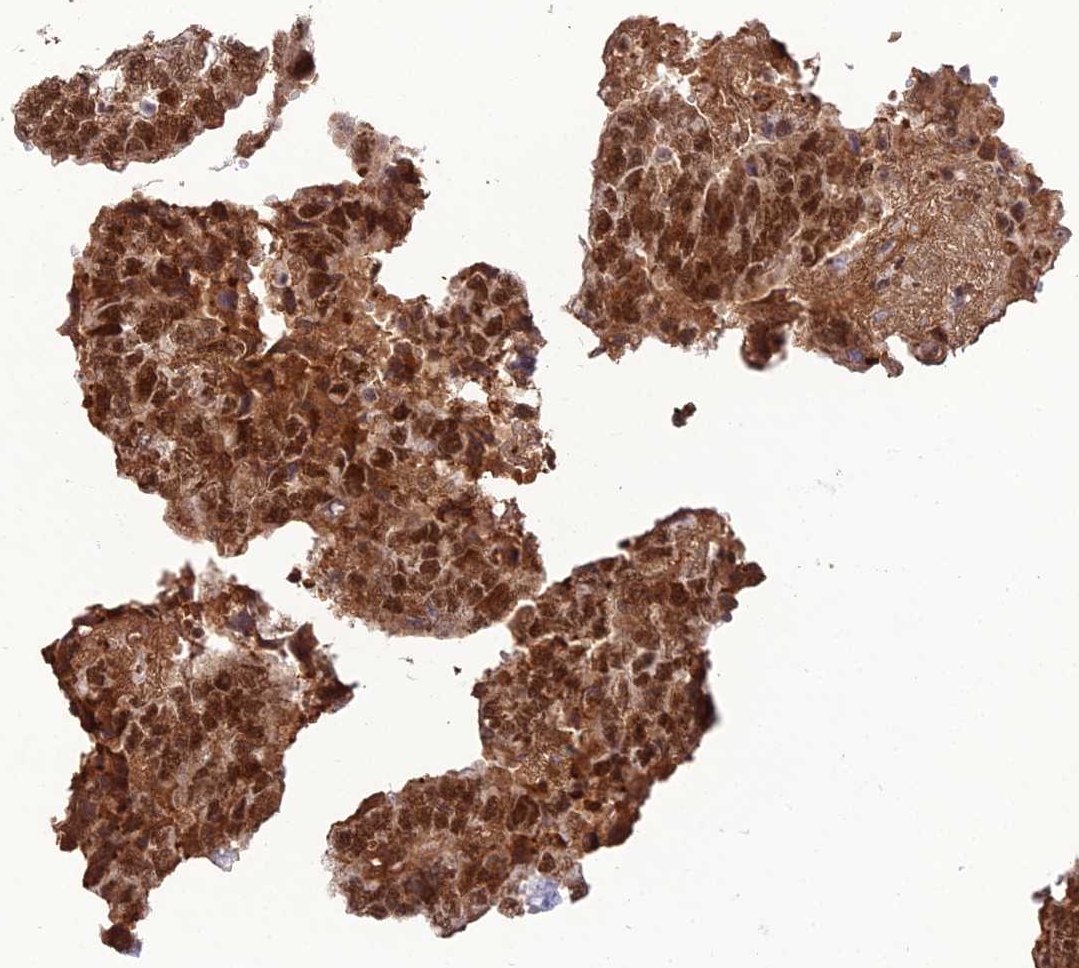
{"staining": {"intensity": "strong", "quantity": ">75%", "location": "cytoplasmic/membranous,nuclear"}, "tissue": "testis cancer", "cell_type": "Tumor cells", "image_type": "cancer", "snomed": [{"axis": "morphology", "description": "Carcinoma, Embryonal, NOS"}, {"axis": "topography", "description": "Testis"}], "caption": "Immunohistochemistry histopathology image of neoplastic tissue: testis embryonal carcinoma stained using immunohistochemistry demonstrates high levels of strong protein expression localized specifically in the cytoplasmic/membranous and nuclear of tumor cells, appearing as a cytoplasmic/membranous and nuclear brown color.", "gene": "RBM12", "patient": {"sex": "male", "age": 25}}